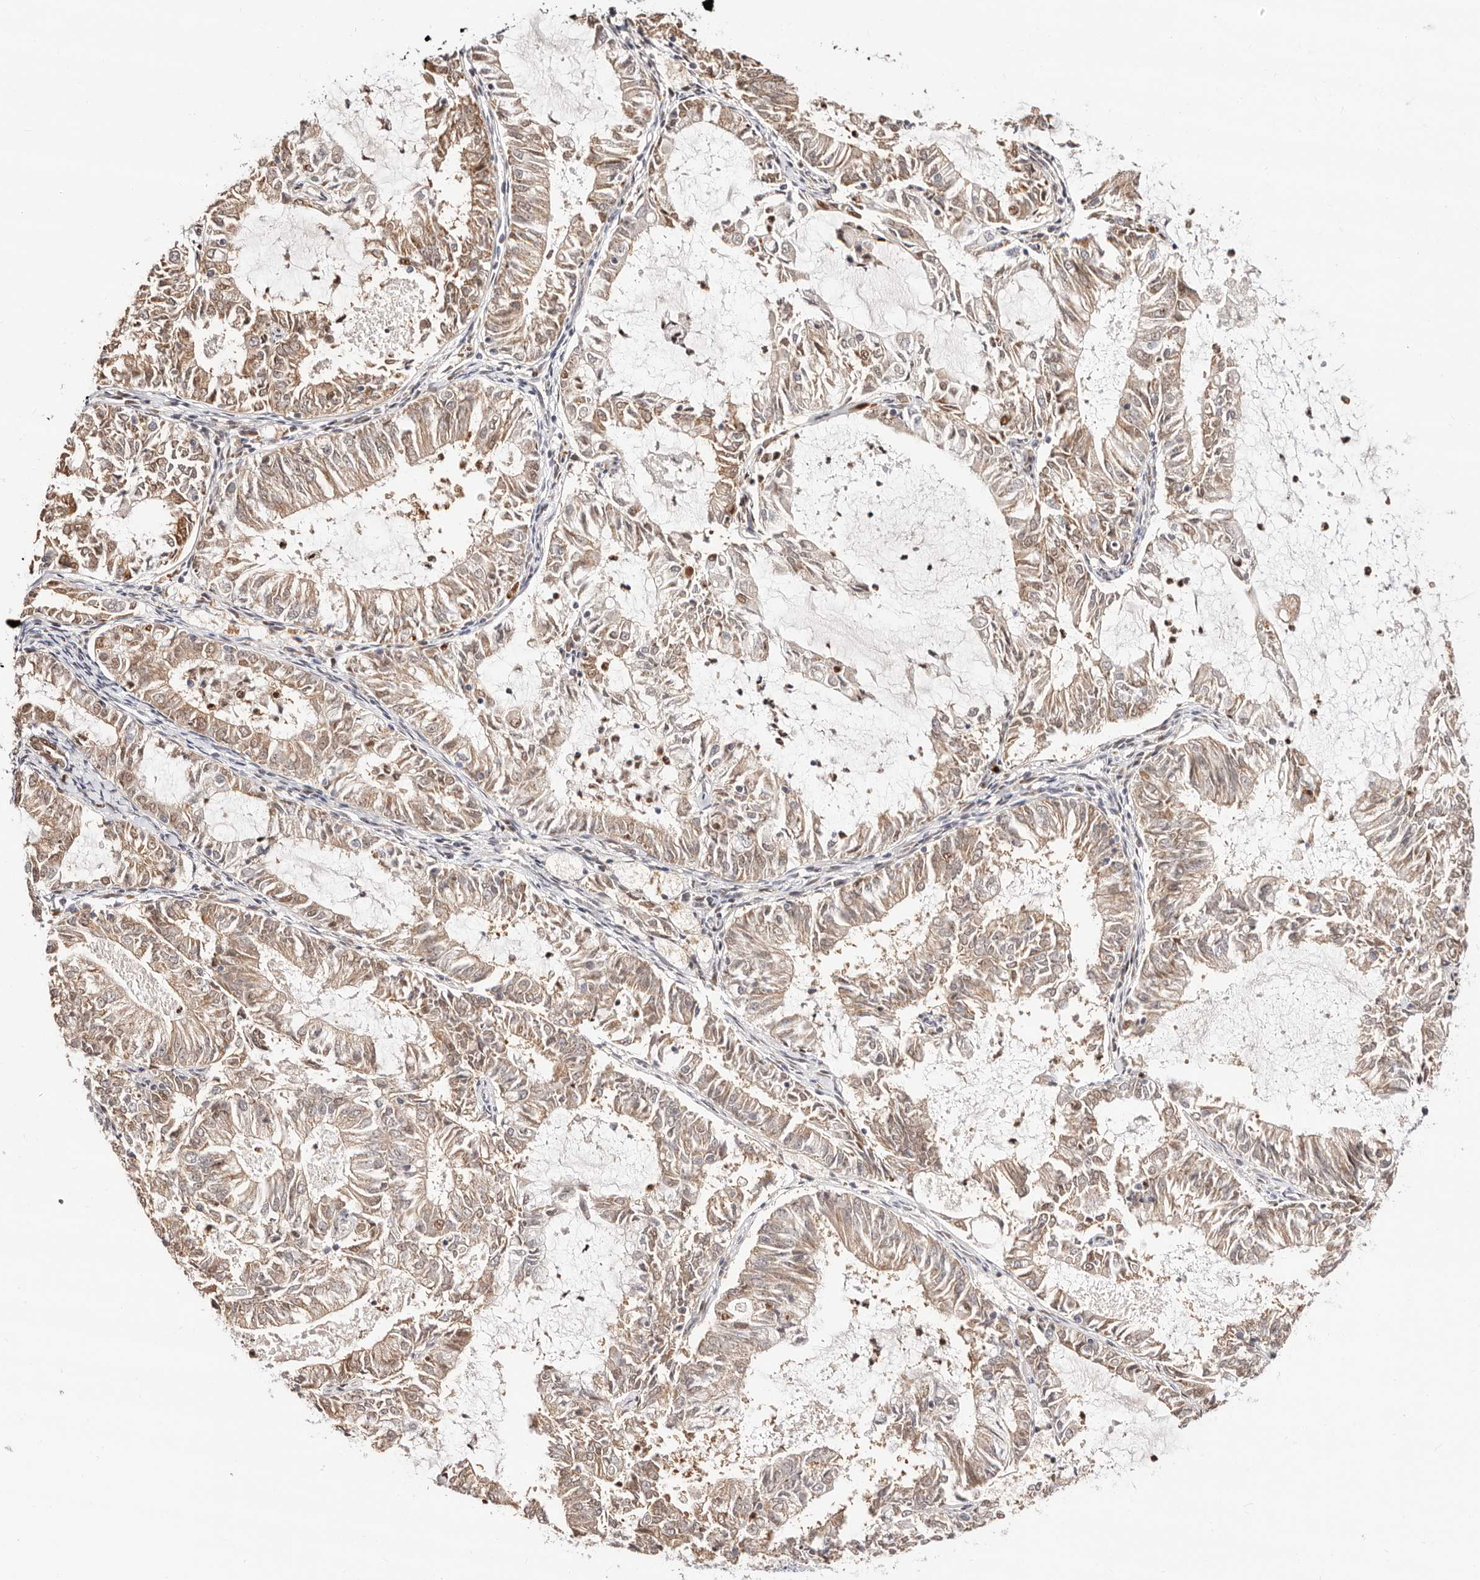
{"staining": {"intensity": "weak", "quantity": ">75%", "location": "cytoplasmic/membranous"}, "tissue": "endometrial cancer", "cell_type": "Tumor cells", "image_type": "cancer", "snomed": [{"axis": "morphology", "description": "Adenocarcinoma, NOS"}, {"axis": "topography", "description": "Endometrium"}], "caption": "This photomicrograph displays endometrial cancer stained with IHC to label a protein in brown. The cytoplasmic/membranous of tumor cells show weak positivity for the protein. Nuclei are counter-stained blue.", "gene": "TKT", "patient": {"sex": "female", "age": 57}}